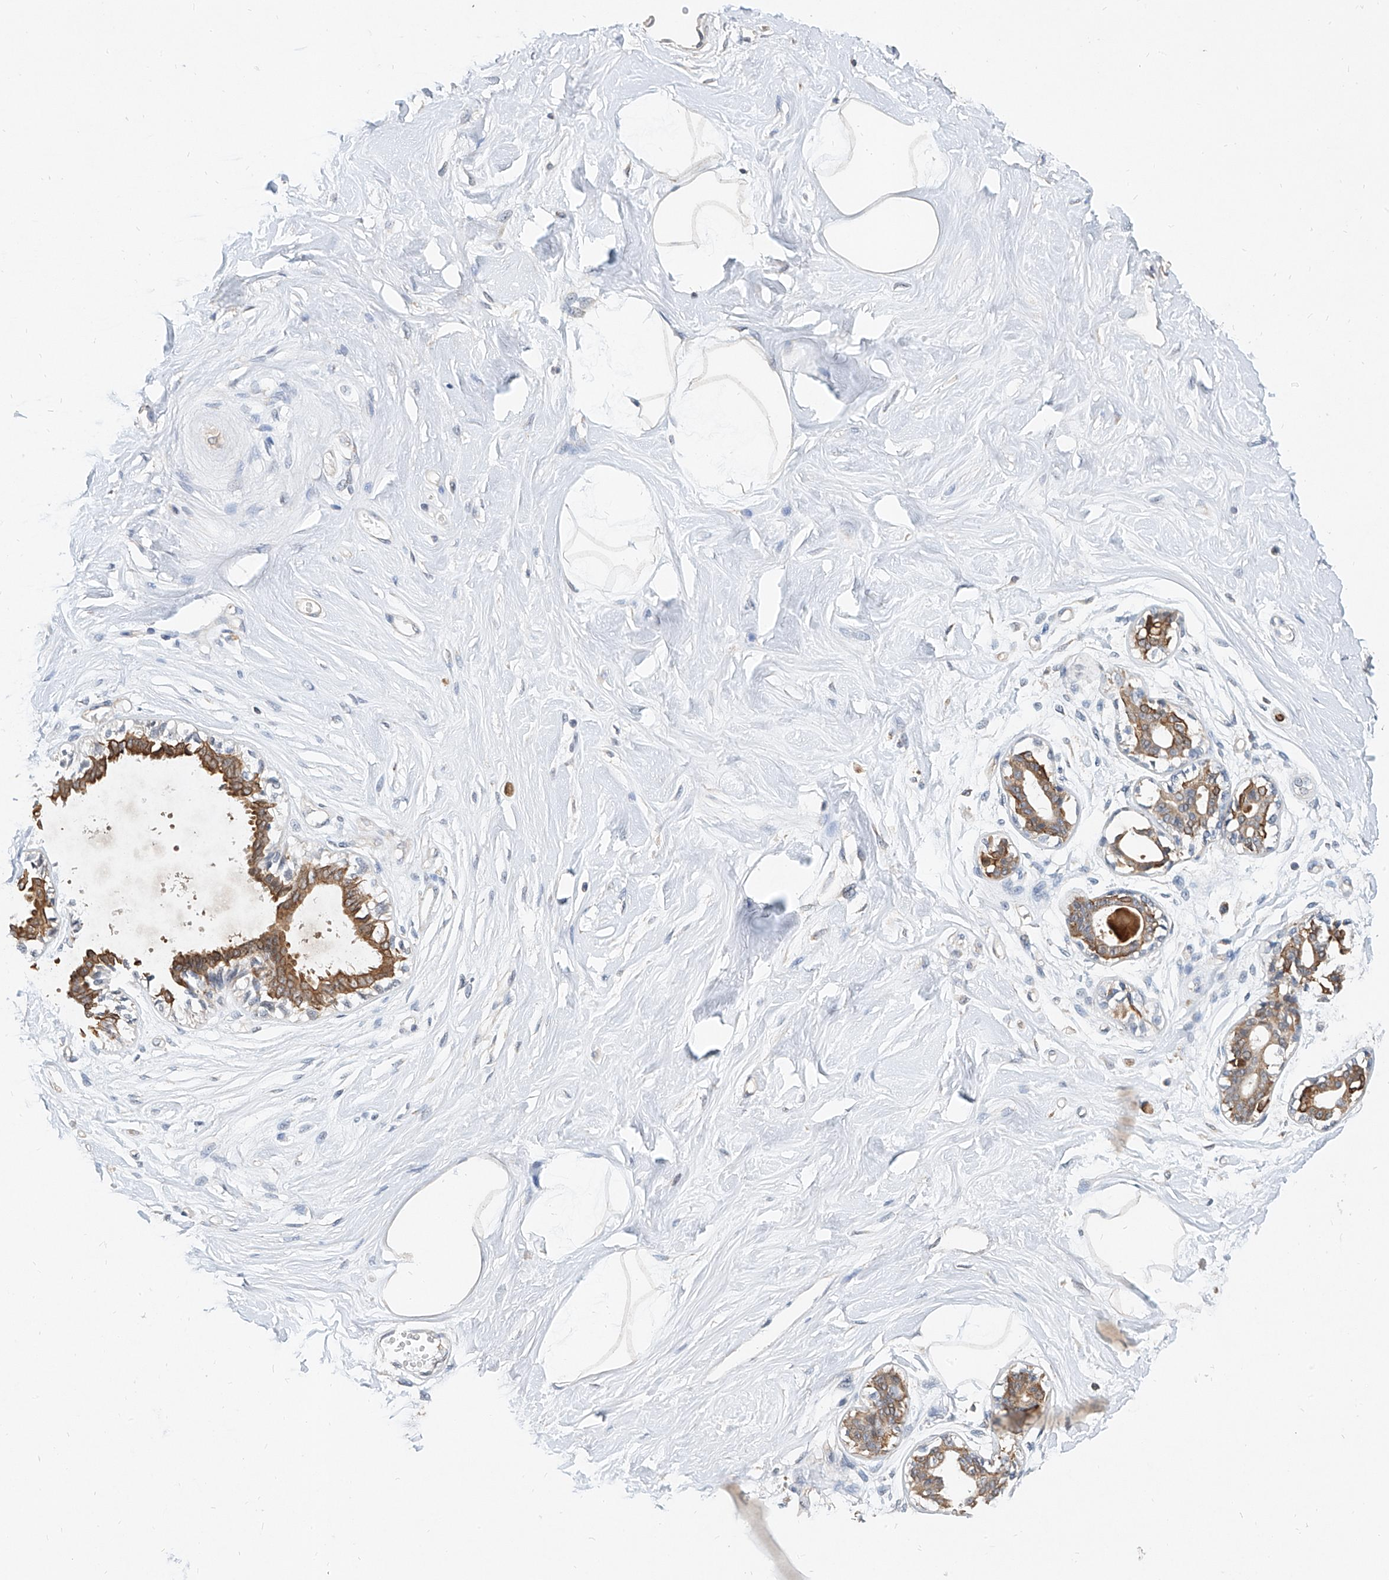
{"staining": {"intensity": "negative", "quantity": "none", "location": "none"}, "tissue": "breast", "cell_type": "Adipocytes", "image_type": "normal", "snomed": [{"axis": "morphology", "description": "Normal tissue, NOS"}, {"axis": "topography", "description": "Breast"}], "caption": "The photomicrograph reveals no staining of adipocytes in benign breast.", "gene": "MFSD4B", "patient": {"sex": "female", "age": 45}}